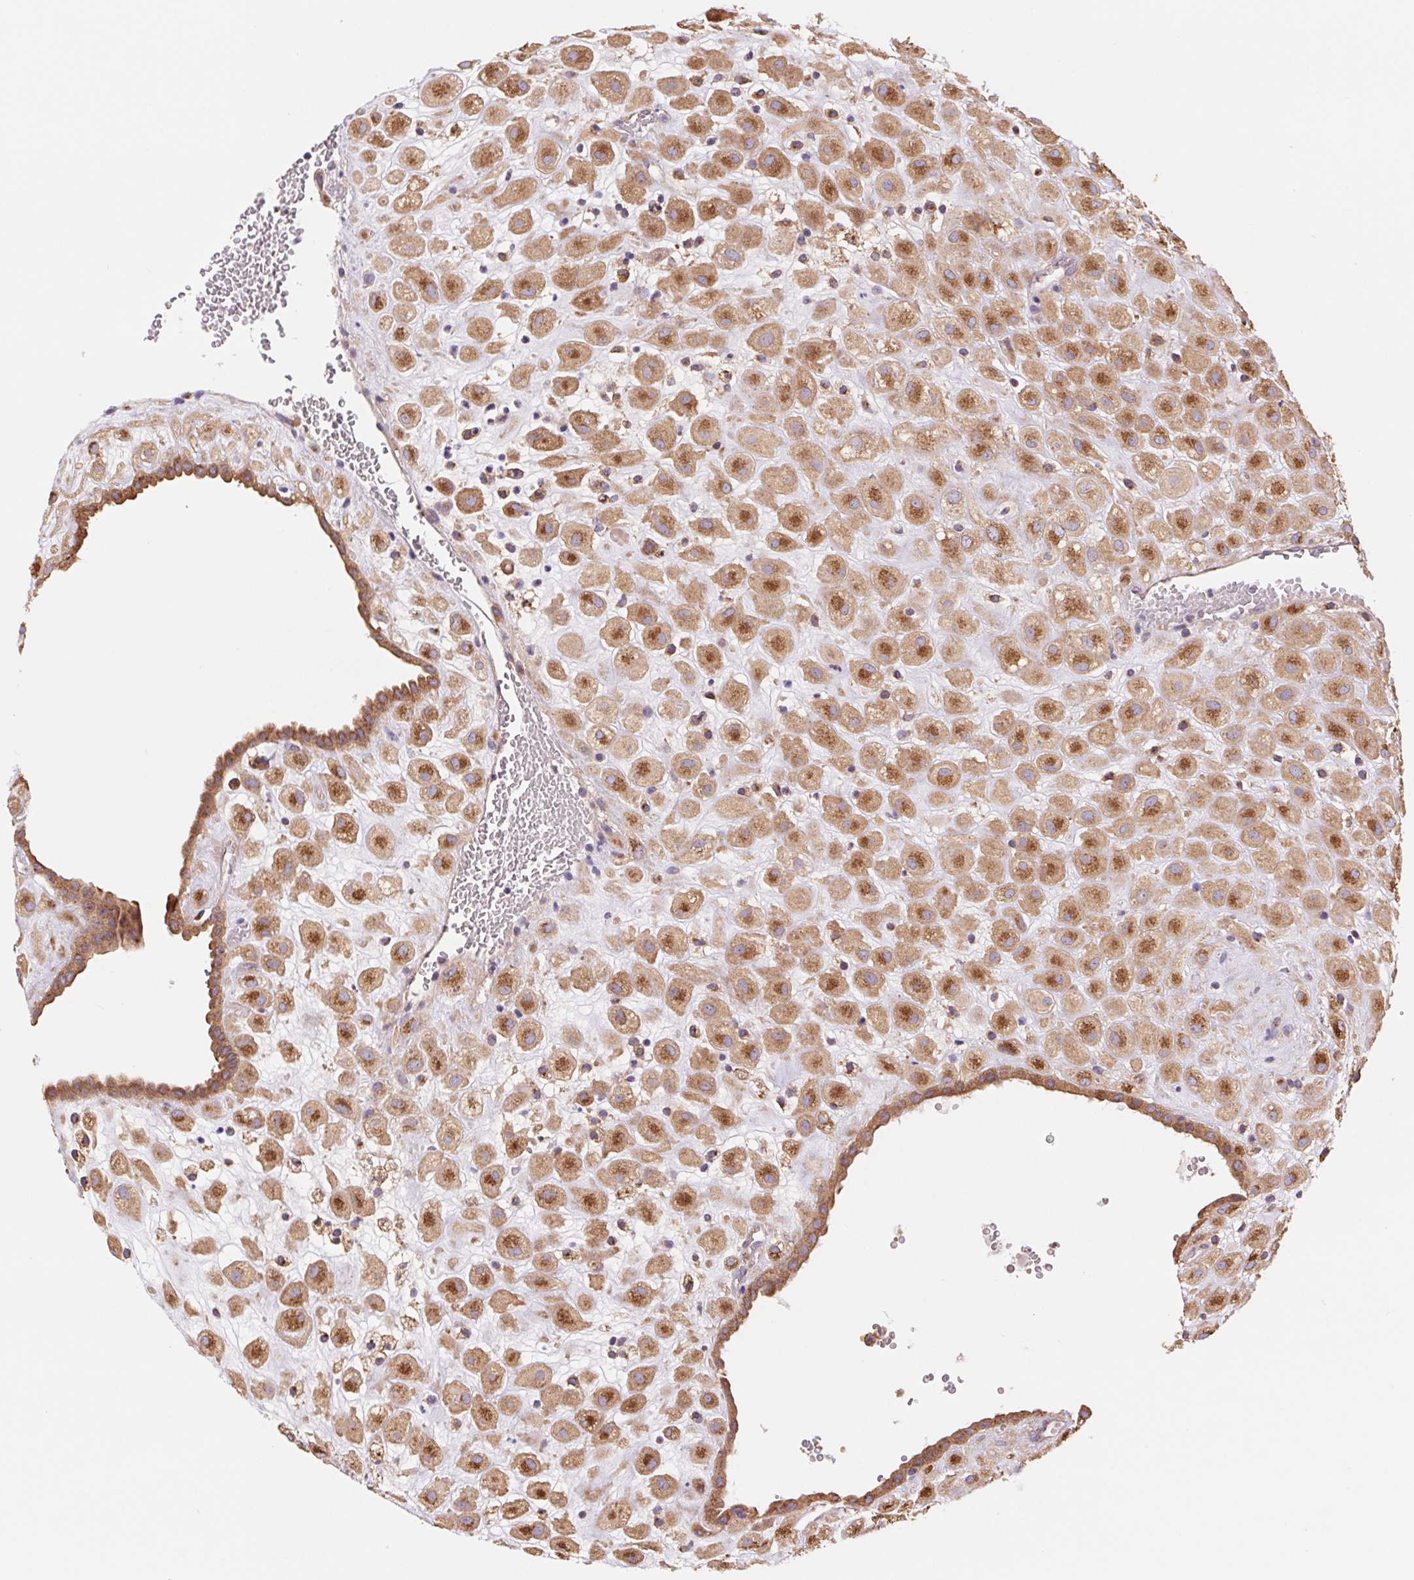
{"staining": {"intensity": "strong", "quantity": ">75%", "location": "cytoplasmic/membranous"}, "tissue": "placenta", "cell_type": "Decidual cells", "image_type": "normal", "snomed": [{"axis": "morphology", "description": "Normal tissue, NOS"}, {"axis": "topography", "description": "Placenta"}], "caption": "High-magnification brightfield microscopy of unremarkable placenta stained with DAB (3,3'-diaminobenzidine) (brown) and counterstained with hematoxylin (blue). decidual cells exhibit strong cytoplasmic/membranous positivity is seen in about>75% of cells. The staining was performed using DAB to visualize the protein expression in brown, while the nuclei were stained in blue with hematoxylin (Magnification: 20x).", "gene": "RAB1A", "patient": {"sex": "female", "age": 24}}